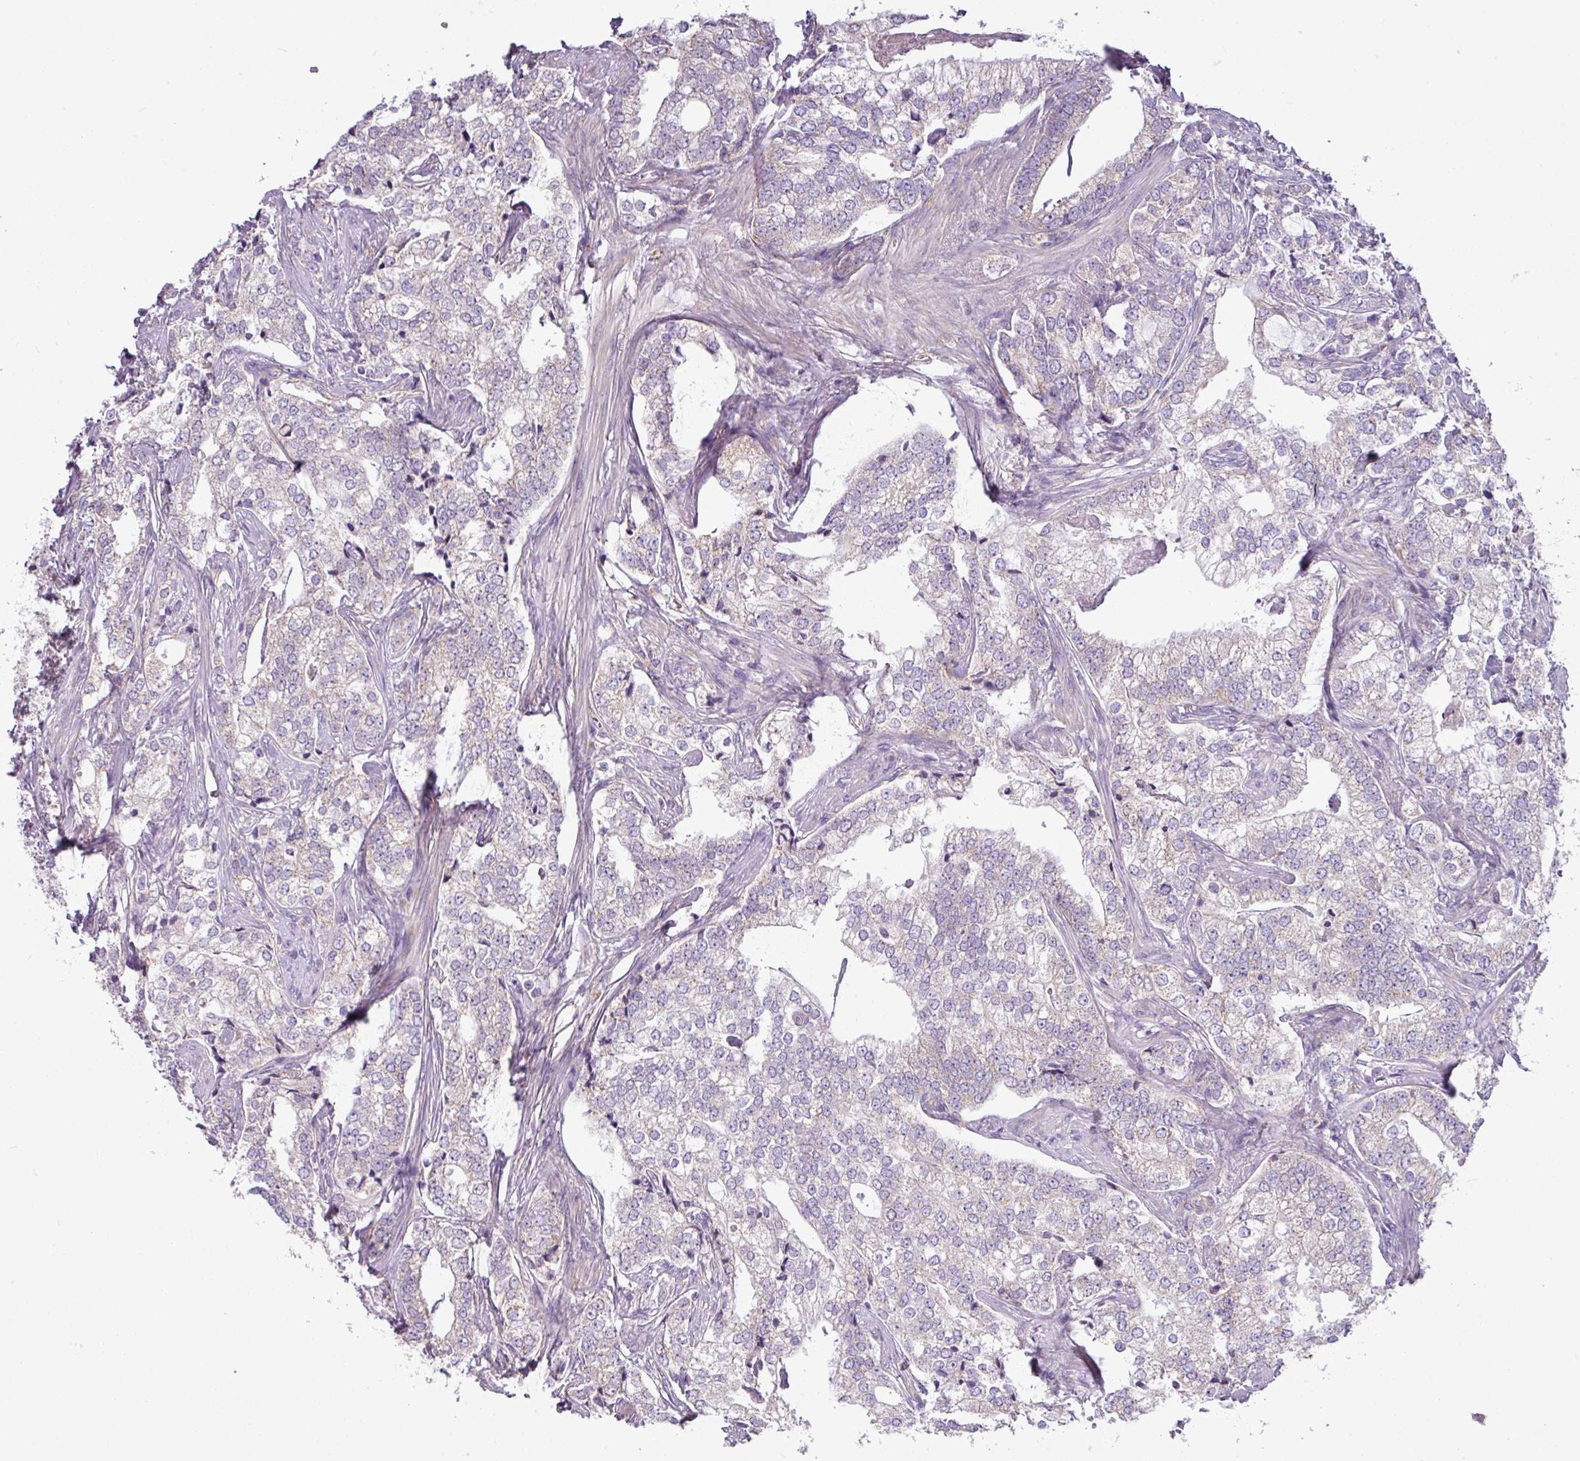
{"staining": {"intensity": "weak", "quantity": "<25%", "location": "cytoplasmic/membranous"}, "tissue": "prostate cancer", "cell_type": "Tumor cells", "image_type": "cancer", "snomed": [{"axis": "morphology", "description": "Adenocarcinoma, High grade"}, {"axis": "topography", "description": "Prostate"}], "caption": "Prostate cancer (adenocarcinoma (high-grade)) was stained to show a protein in brown. There is no significant staining in tumor cells.", "gene": "LRRC9", "patient": {"sex": "male", "age": 69}}